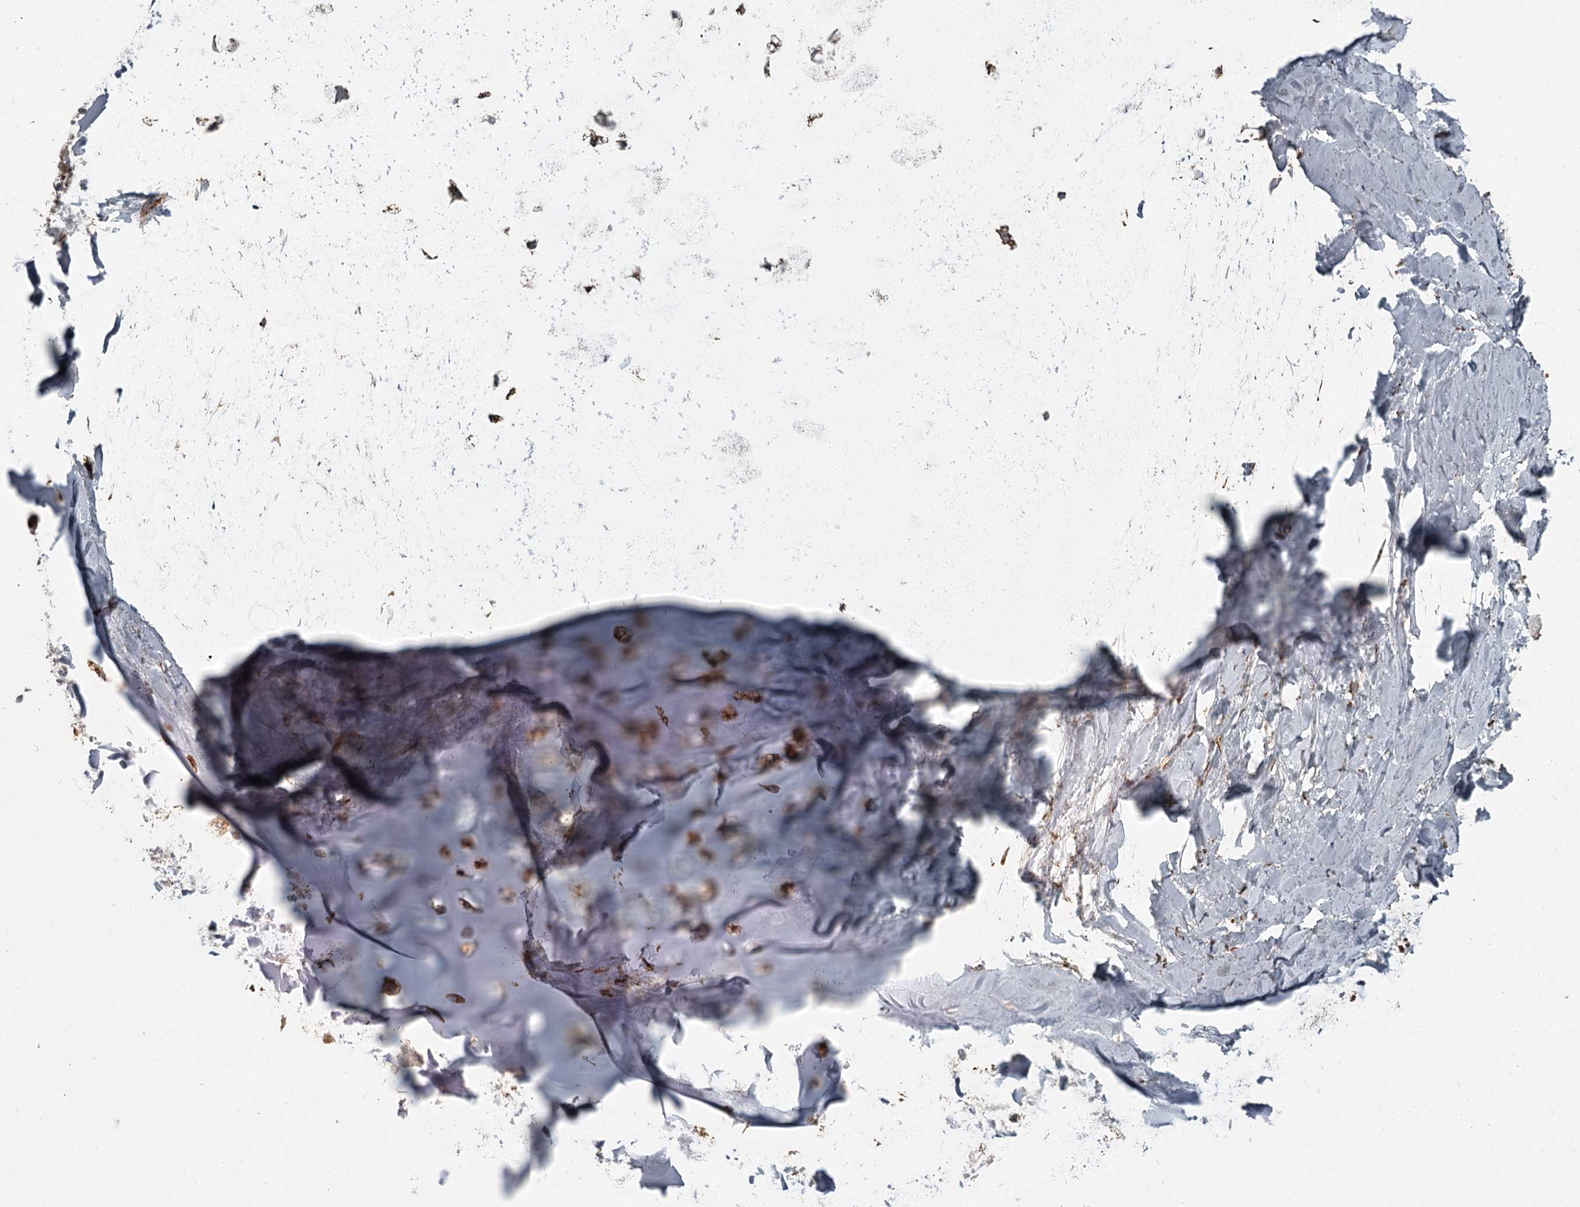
{"staining": {"intensity": "negative", "quantity": "none", "location": "none"}, "tissue": "adipose tissue", "cell_type": "Adipocytes", "image_type": "normal", "snomed": [{"axis": "morphology", "description": "Normal tissue, NOS"}, {"axis": "topography", "description": "Lymph node"}, {"axis": "topography", "description": "Cartilage tissue"}, {"axis": "topography", "description": "Bronchus"}], "caption": "High magnification brightfield microscopy of normal adipose tissue stained with DAB (brown) and counterstained with hematoxylin (blue): adipocytes show no significant staining.", "gene": "RASSF8", "patient": {"sex": "male", "age": 63}}